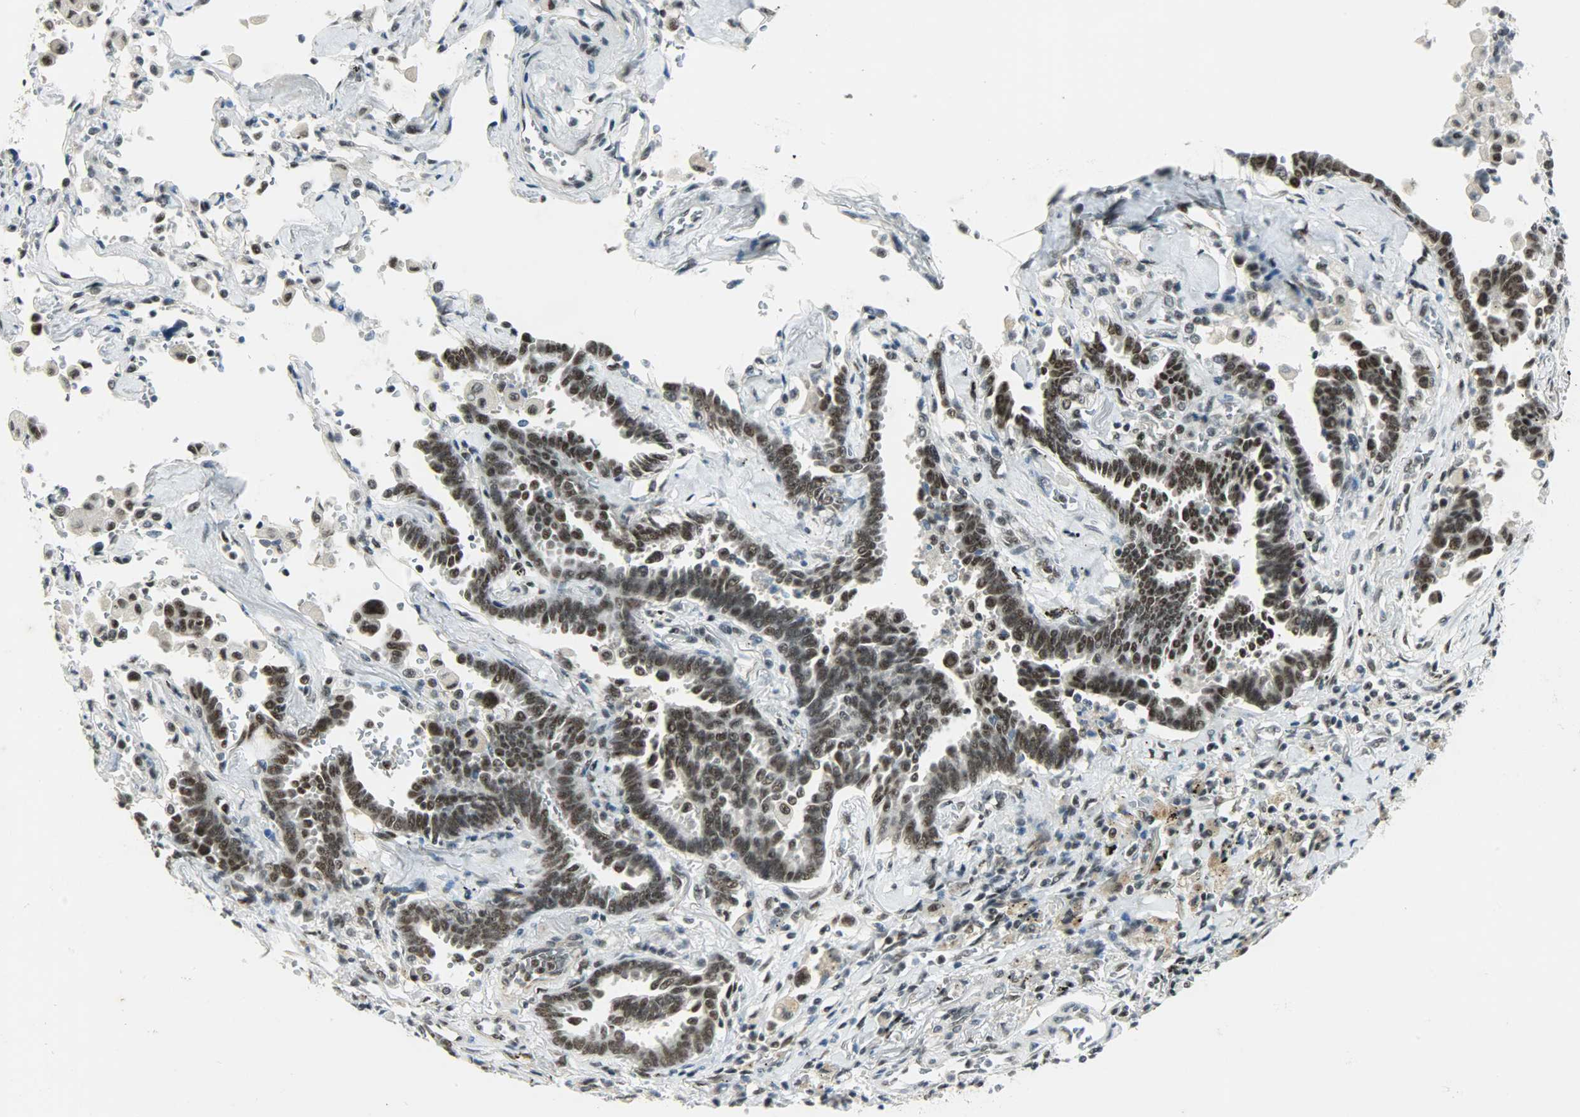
{"staining": {"intensity": "strong", "quantity": ">75%", "location": "nuclear"}, "tissue": "lung cancer", "cell_type": "Tumor cells", "image_type": "cancer", "snomed": [{"axis": "morphology", "description": "Adenocarcinoma, NOS"}, {"axis": "topography", "description": "Lung"}], "caption": "Immunohistochemistry histopathology image of neoplastic tissue: human lung cancer (adenocarcinoma) stained using immunohistochemistry exhibits high levels of strong protein expression localized specifically in the nuclear of tumor cells, appearing as a nuclear brown color.", "gene": "SUGP1", "patient": {"sex": "female", "age": 64}}